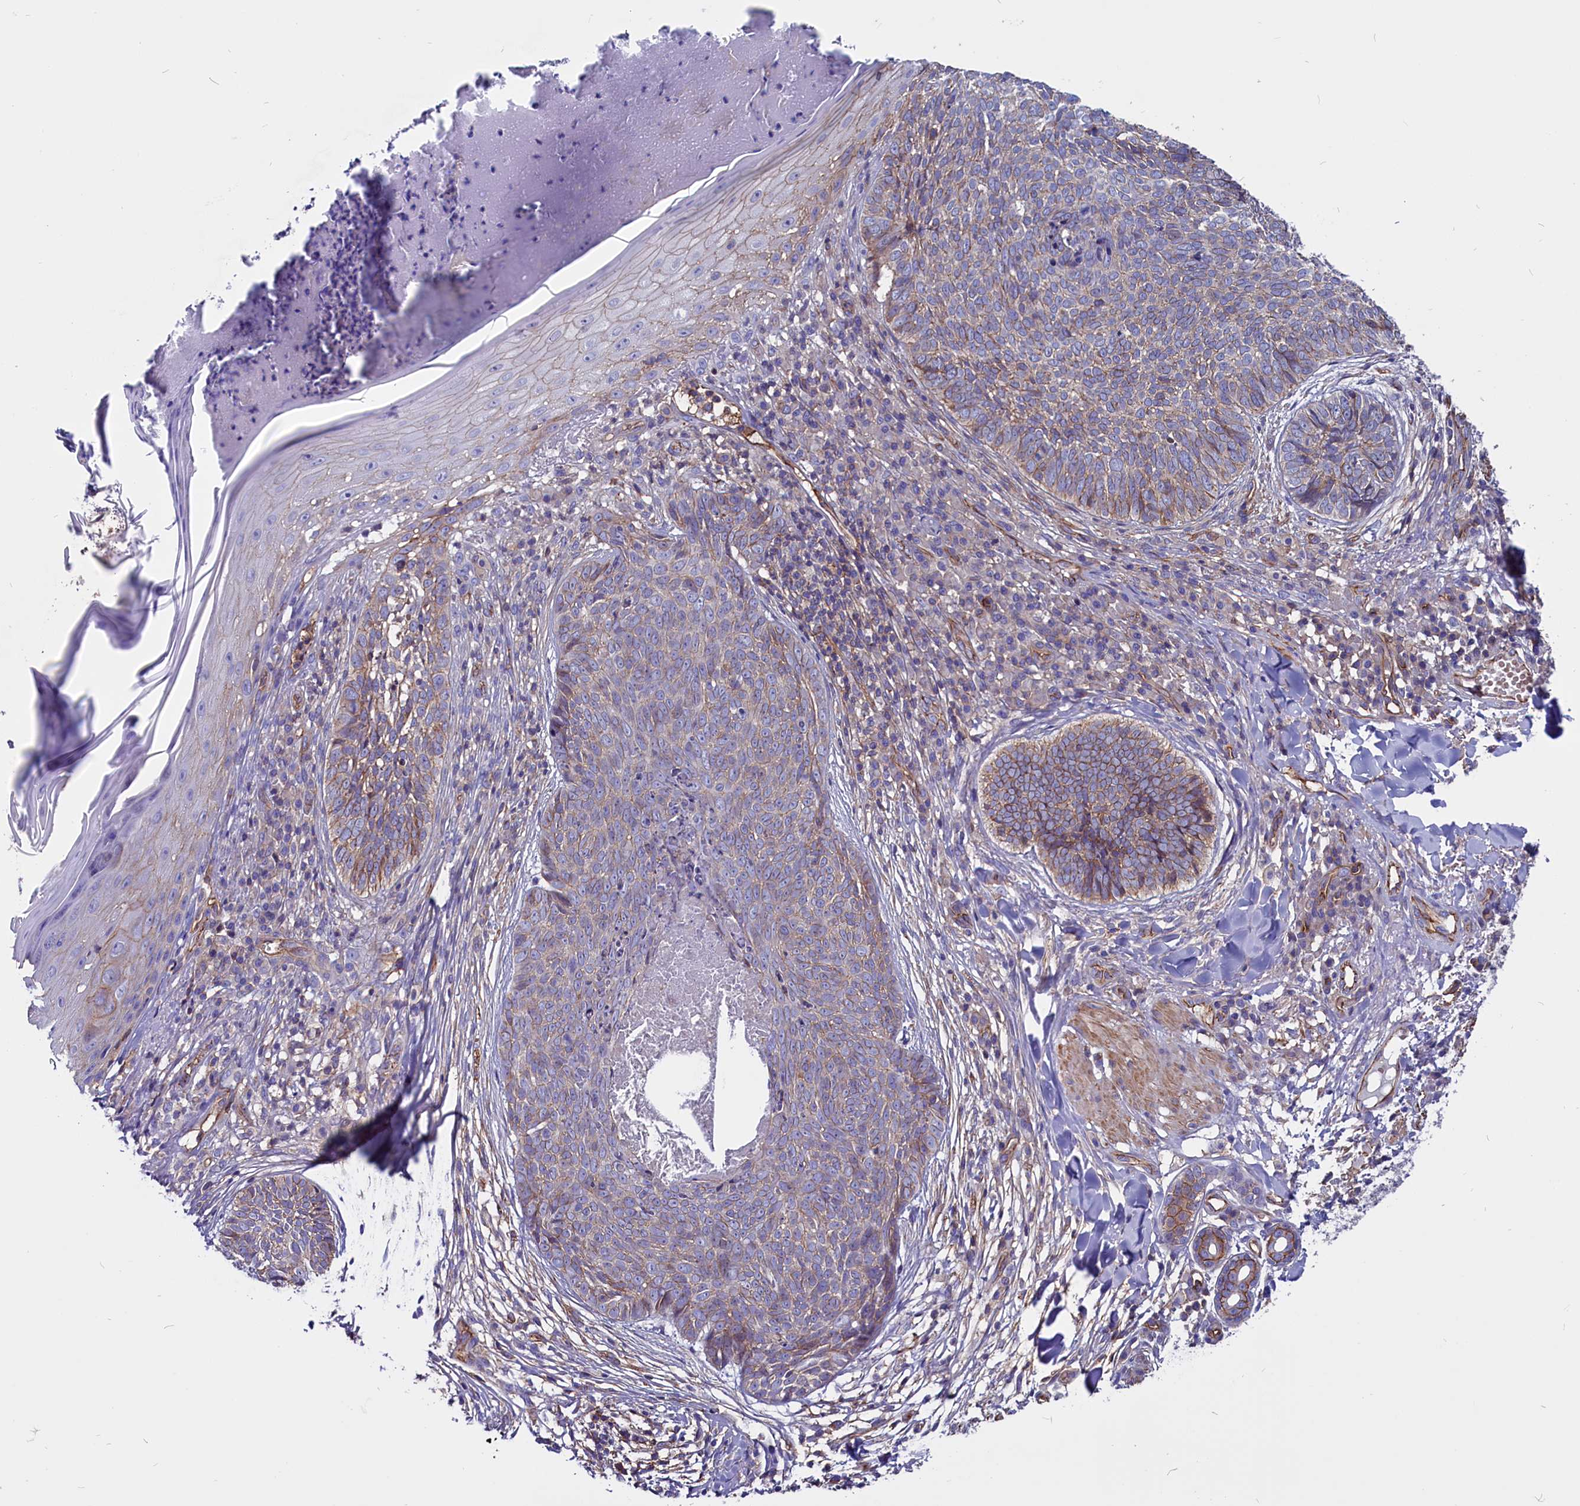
{"staining": {"intensity": "weak", "quantity": "25%-75%", "location": "cytoplasmic/membranous"}, "tissue": "skin cancer", "cell_type": "Tumor cells", "image_type": "cancer", "snomed": [{"axis": "morphology", "description": "Basal cell carcinoma"}, {"axis": "topography", "description": "Skin"}], "caption": "Human skin cancer (basal cell carcinoma) stained for a protein (brown) exhibits weak cytoplasmic/membranous positive positivity in about 25%-75% of tumor cells.", "gene": "ZNF749", "patient": {"sex": "female", "age": 61}}